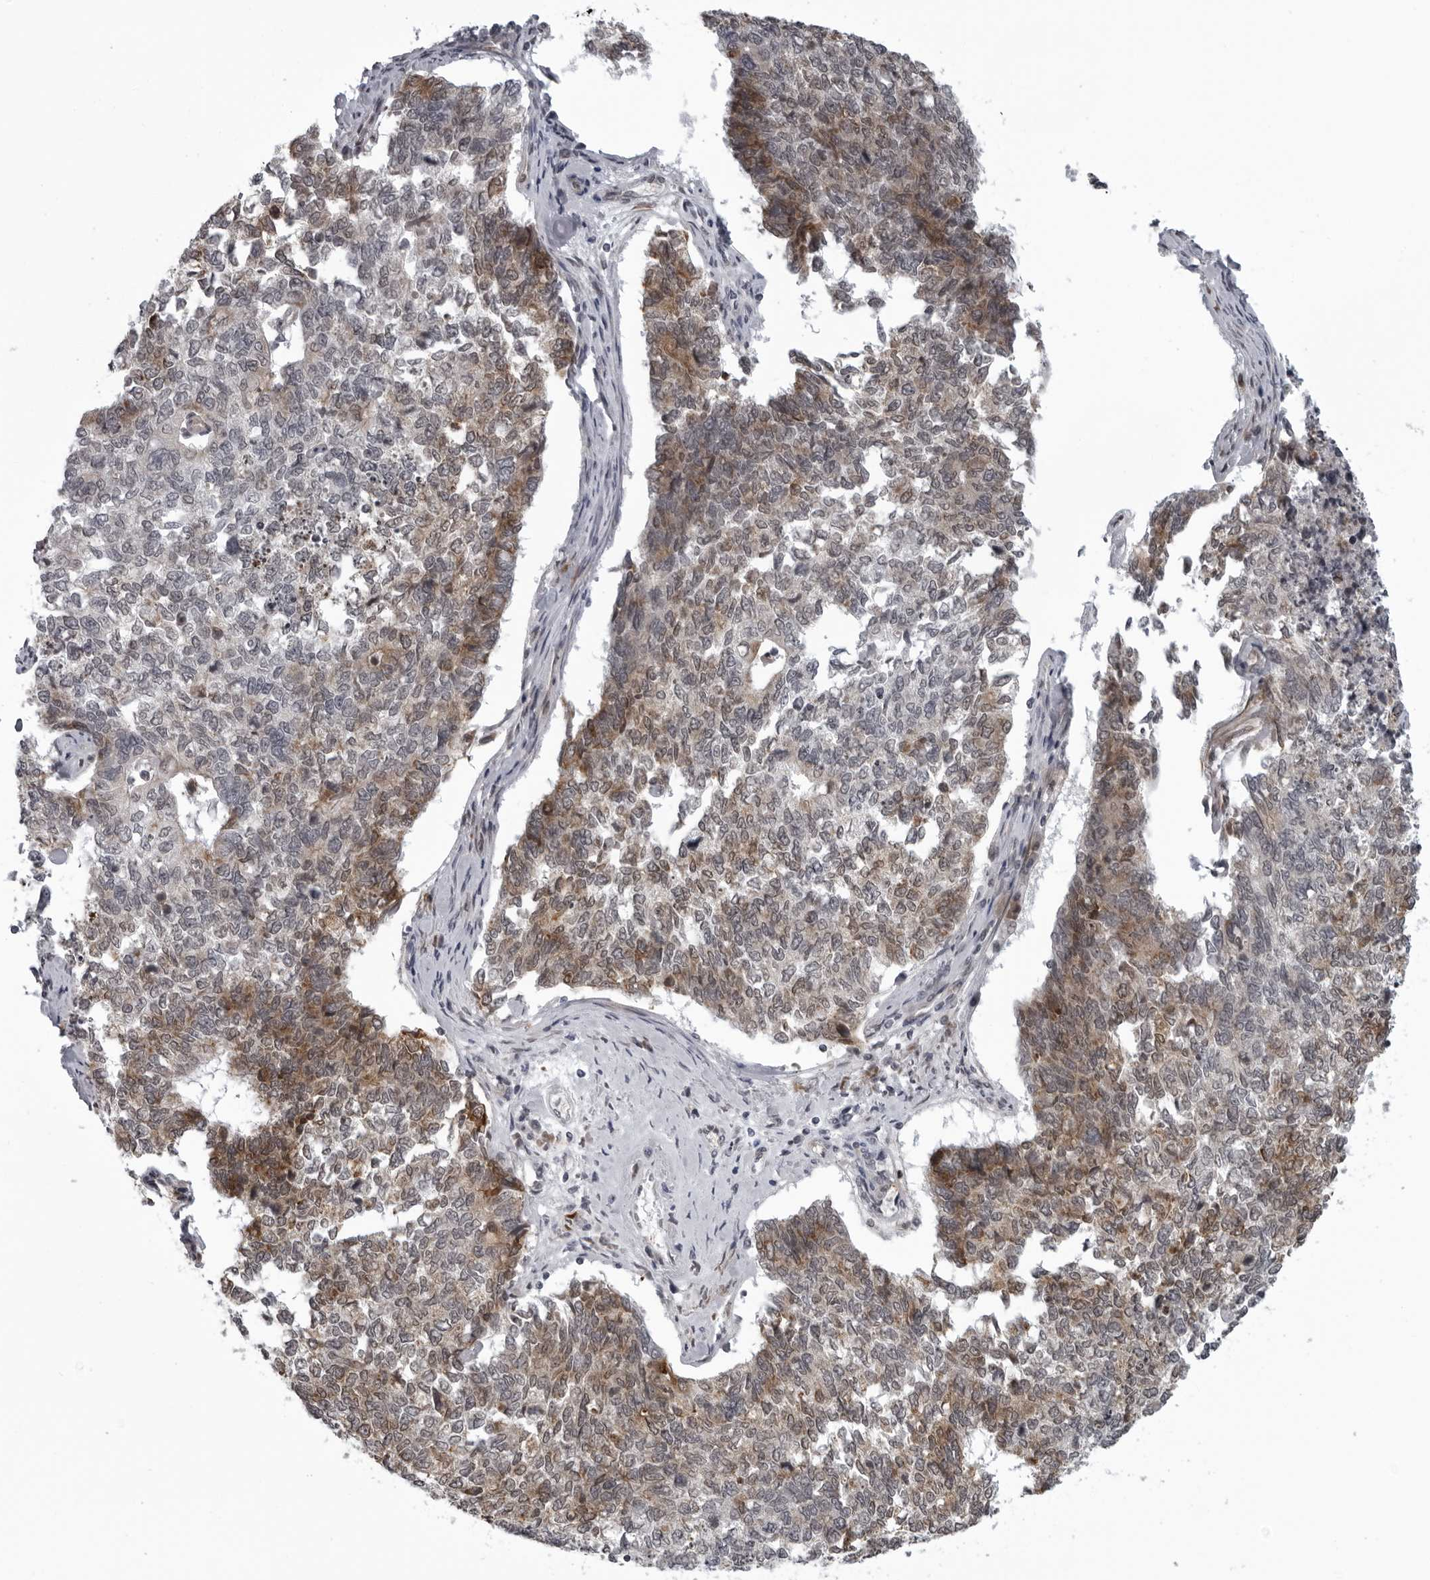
{"staining": {"intensity": "moderate", "quantity": "25%-75%", "location": "cytoplasmic/membranous"}, "tissue": "cervical cancer", "cell_type": "Tumor cells", "image_type": "cancer", "snomed": [{"axis": "morphology", "description": "Squamous cell carcinoma, NOS"}, {"axis": "topography", "description": "Cervix"}], "caption": "Cervical cancer stained for a protein exhibits moderate cytoplasmic/membranous positivity in tumor cells.", "gene": "THOP1", "patient": {"sex": "female", "age": 63}}